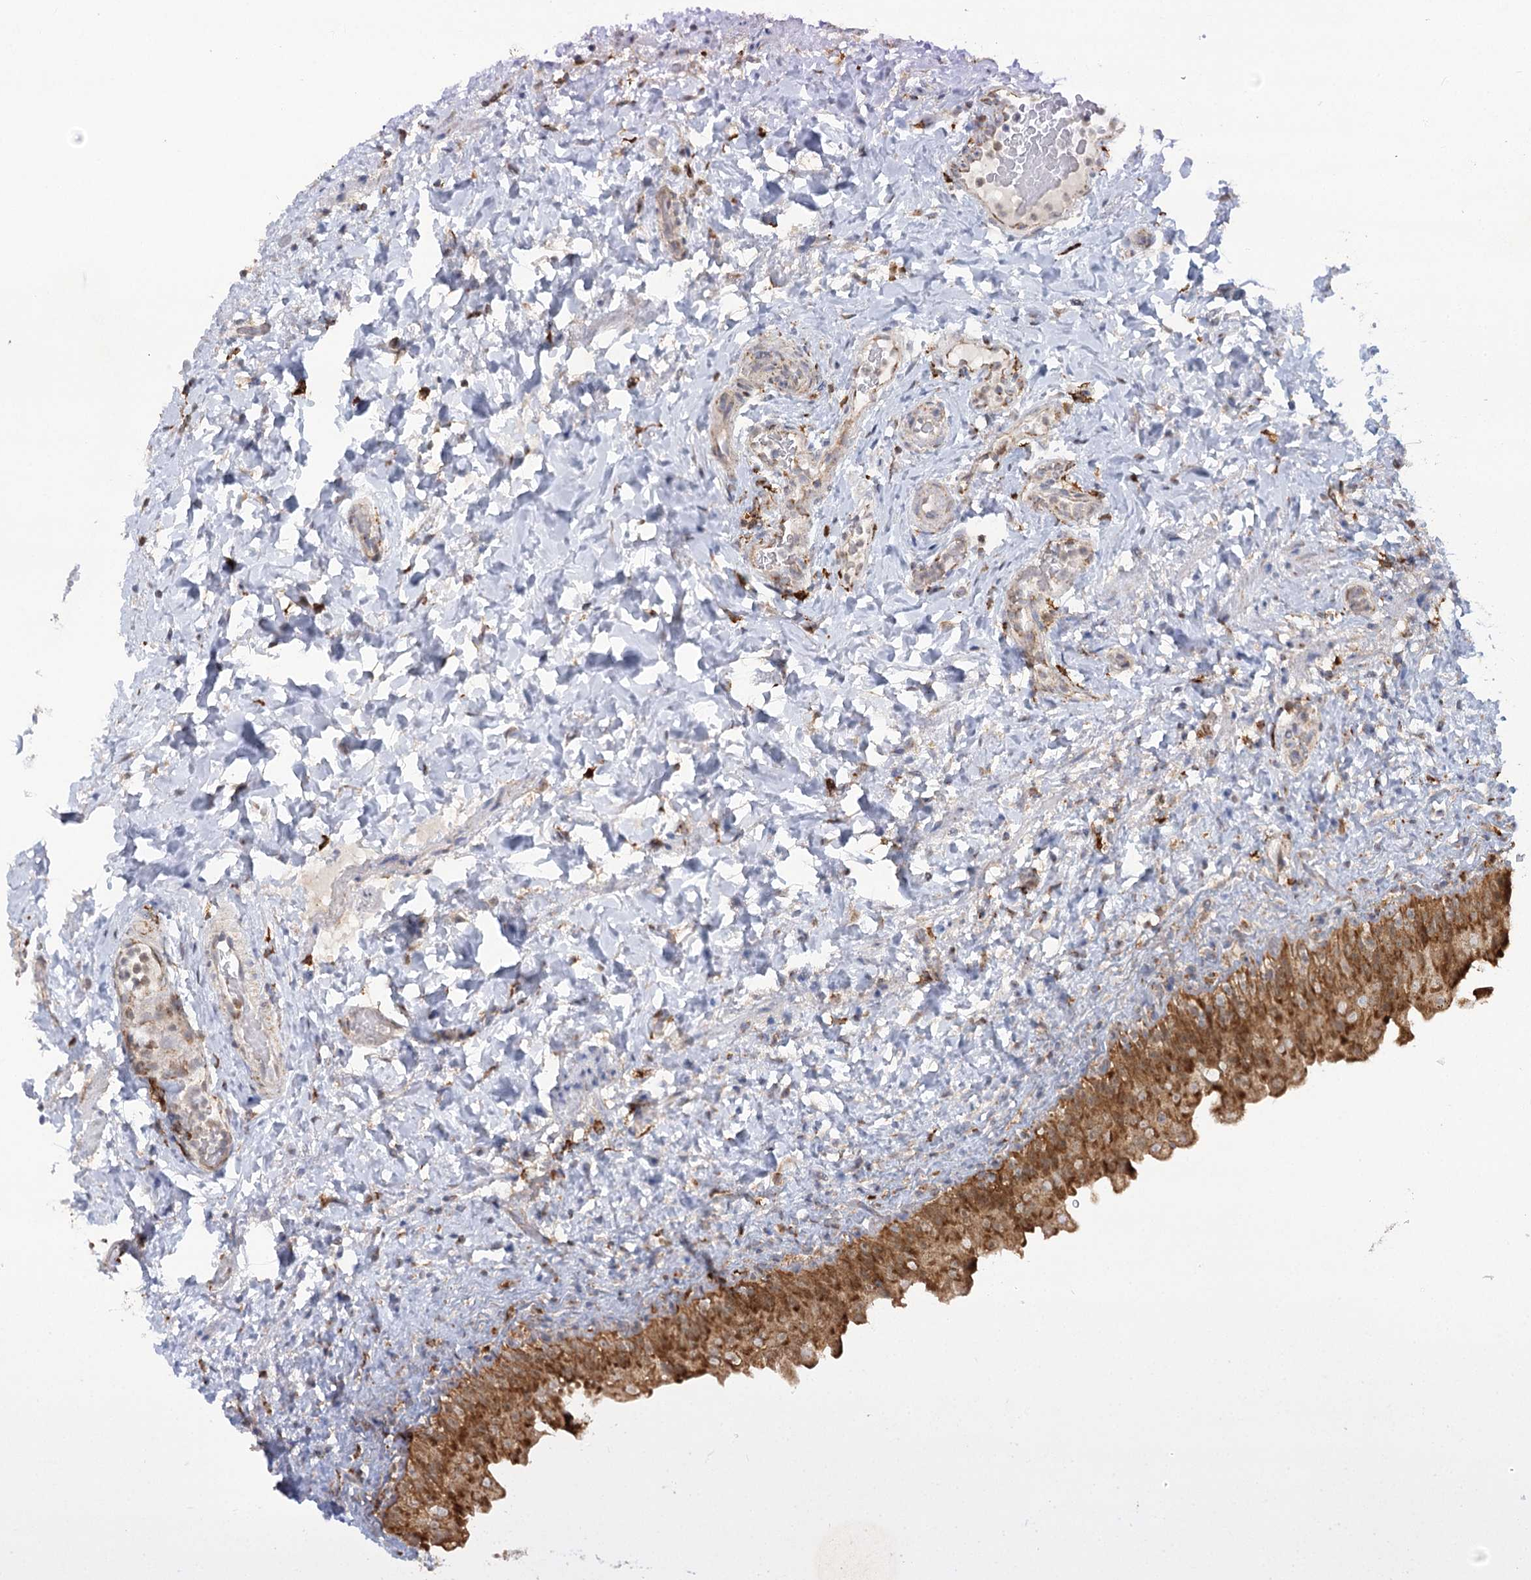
{"staining": {"intensity": "strong", "quantity": ">75%", "location": "cytoplasmic/membranous"}, "tissue": "urinary bladder", "cell_type": "Urothelial cells", "image_type": "normal", "snomed": [{"axis": "morphology", "description": "Normal tissue, NOS"}, {"axis": "topography", "description": "Urinary bladder"}], "caption": "Normal urinary bladder exhibits strong cytoplasmic/membranous expression in approximately >75% of urothelial cells.", "gene": "TAS1R1", "patient": {"sex": "female", "age": 27}}